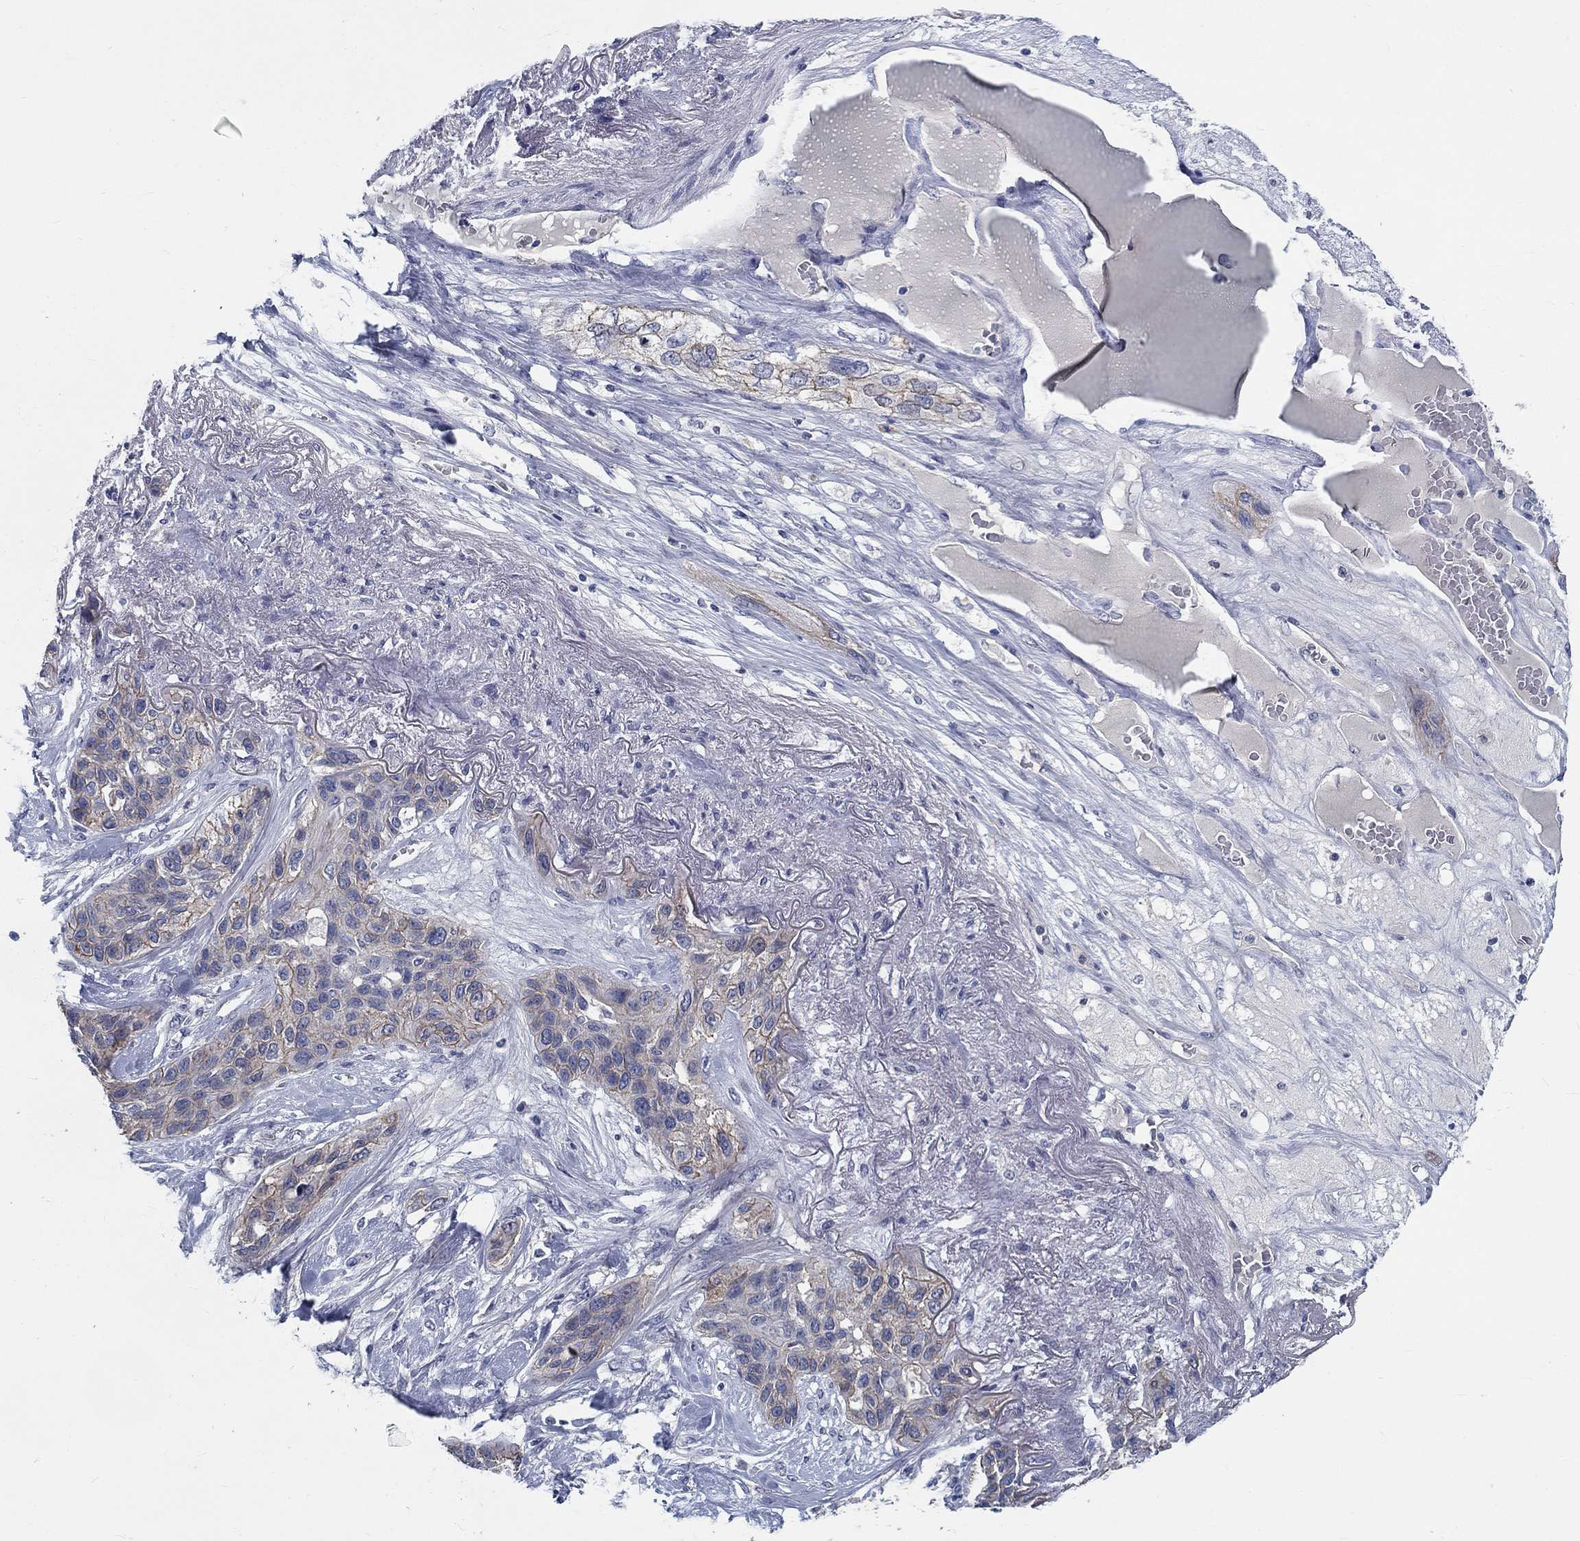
{"staining": {"intensity": "weak", "quantity": ">75%", "location": "cytoplasmic/membranous"}, "tissue": "lung cancer", "cell_type": "Tumor cells", "image_type": "cancer", "snomed": [{"axis": "morphology", "description": "Squamous cell carcinoma, NOS"}, {"axis": "topography", "description": "Lung"}], "caption": "An image of human lung squamous cell carcinoma stained for a protein reveals weak cytoplasmic/membranous brown staining in tumor cells.", "gene": "MYBPC1", "patient": {"sex": "female", "age": 70}}